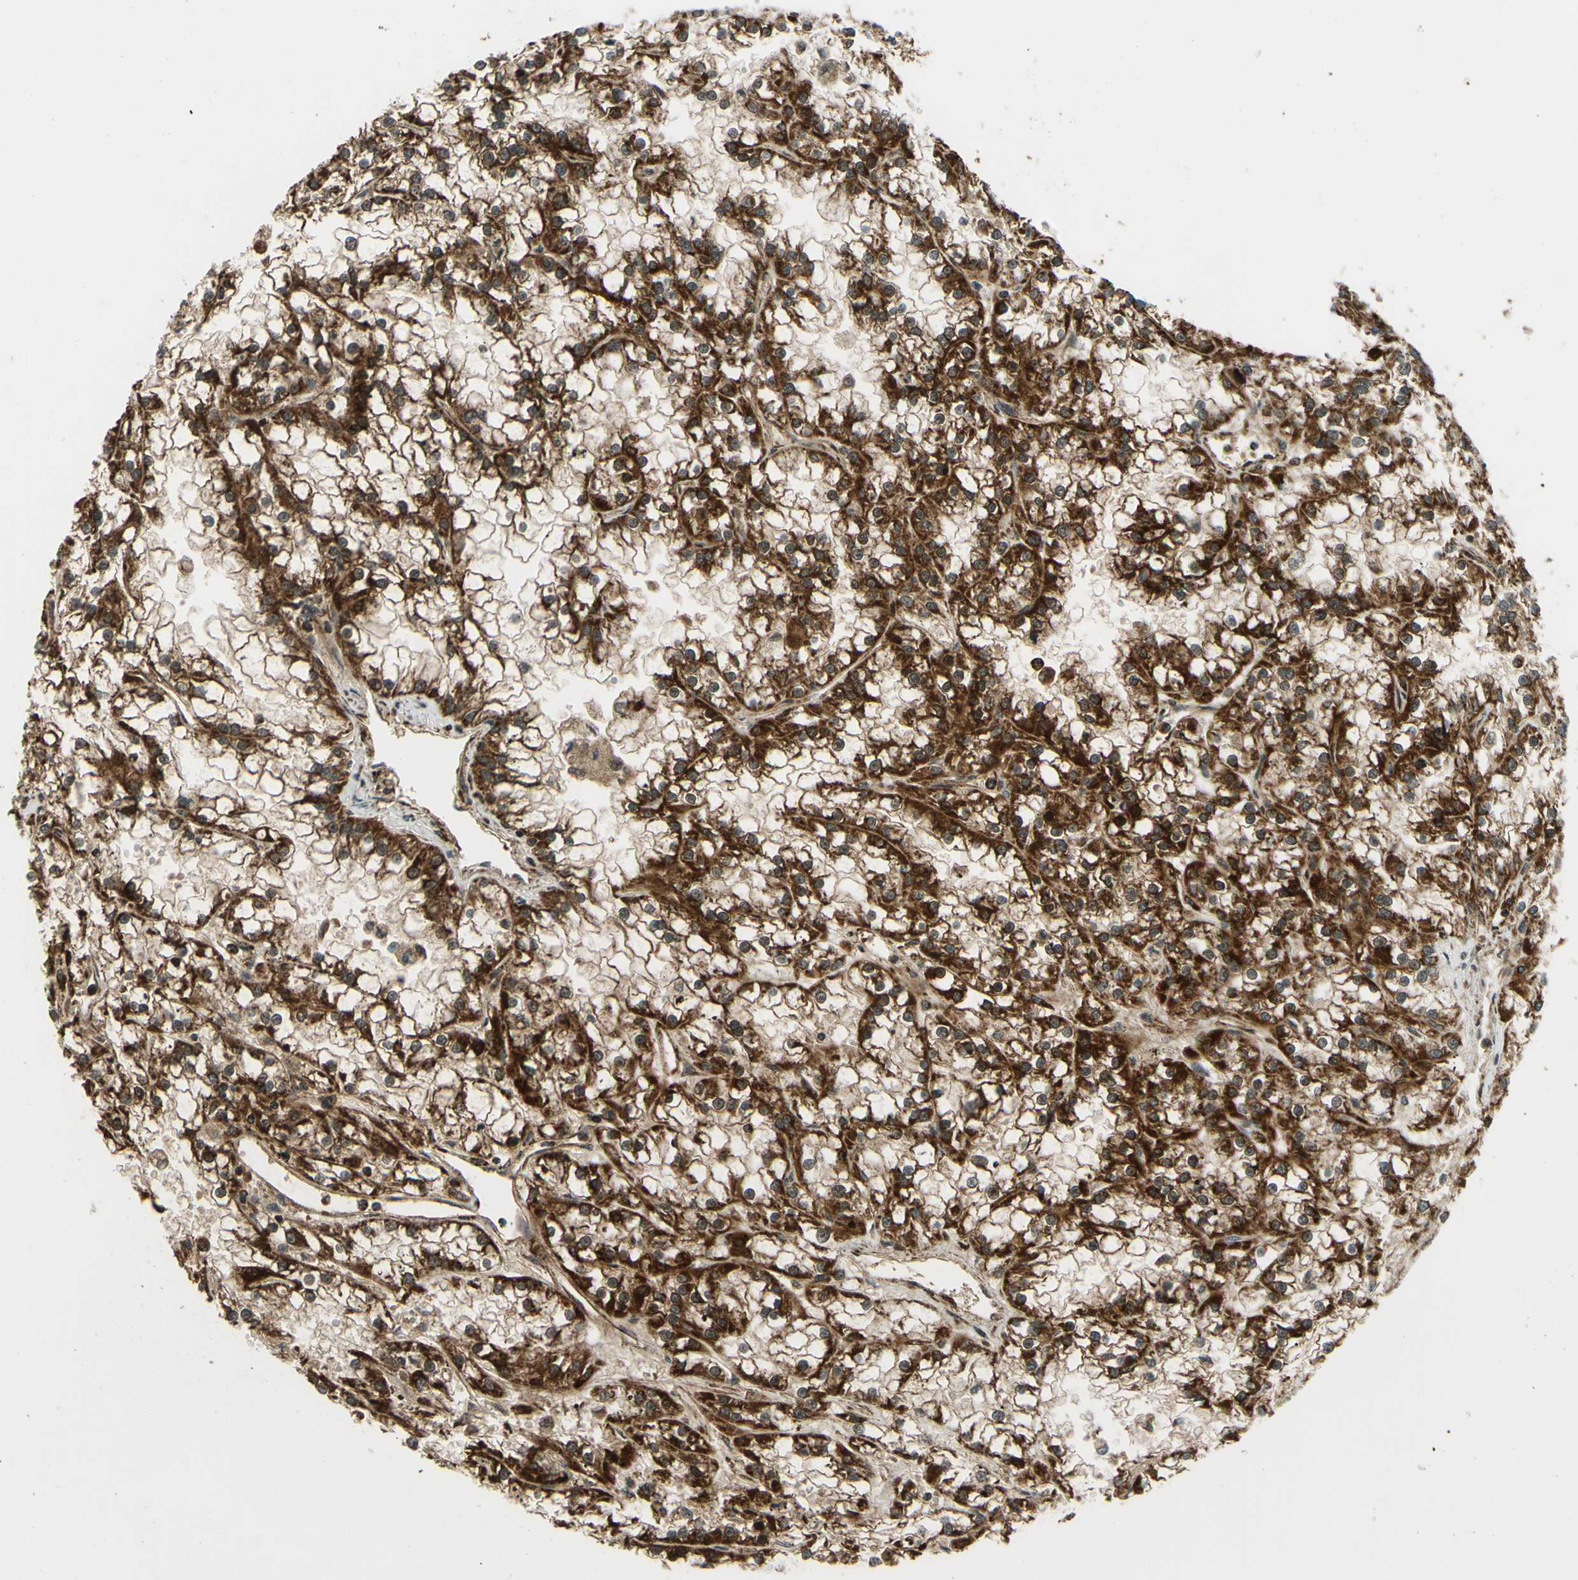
{"staining": {"intensity": "strong", "quantity": ">75%", "location": "cytoplasmic/membranous"}, "tissue": "renal cancer", "cell_type": "Tumor cells", "image_type": "cancer", "snomed": [{"axis": "morphology", "description": "Adenocarcinoma, NOS"}, {"axis": "topography", "description": "Kidney"}], "caption": "Renal cancer (adenocarcinoma) stained with DAB (3,3'-diaminobenzidine) IHC exhibits high levels of strong cytoplasmic/membranous expression in approximately >75% of tumor cells. Ihc stains the protein of interest in brown and the nuclei are stained blue.", "gene": "MAVS", "patient": {"sex": "female", "age": 52}}